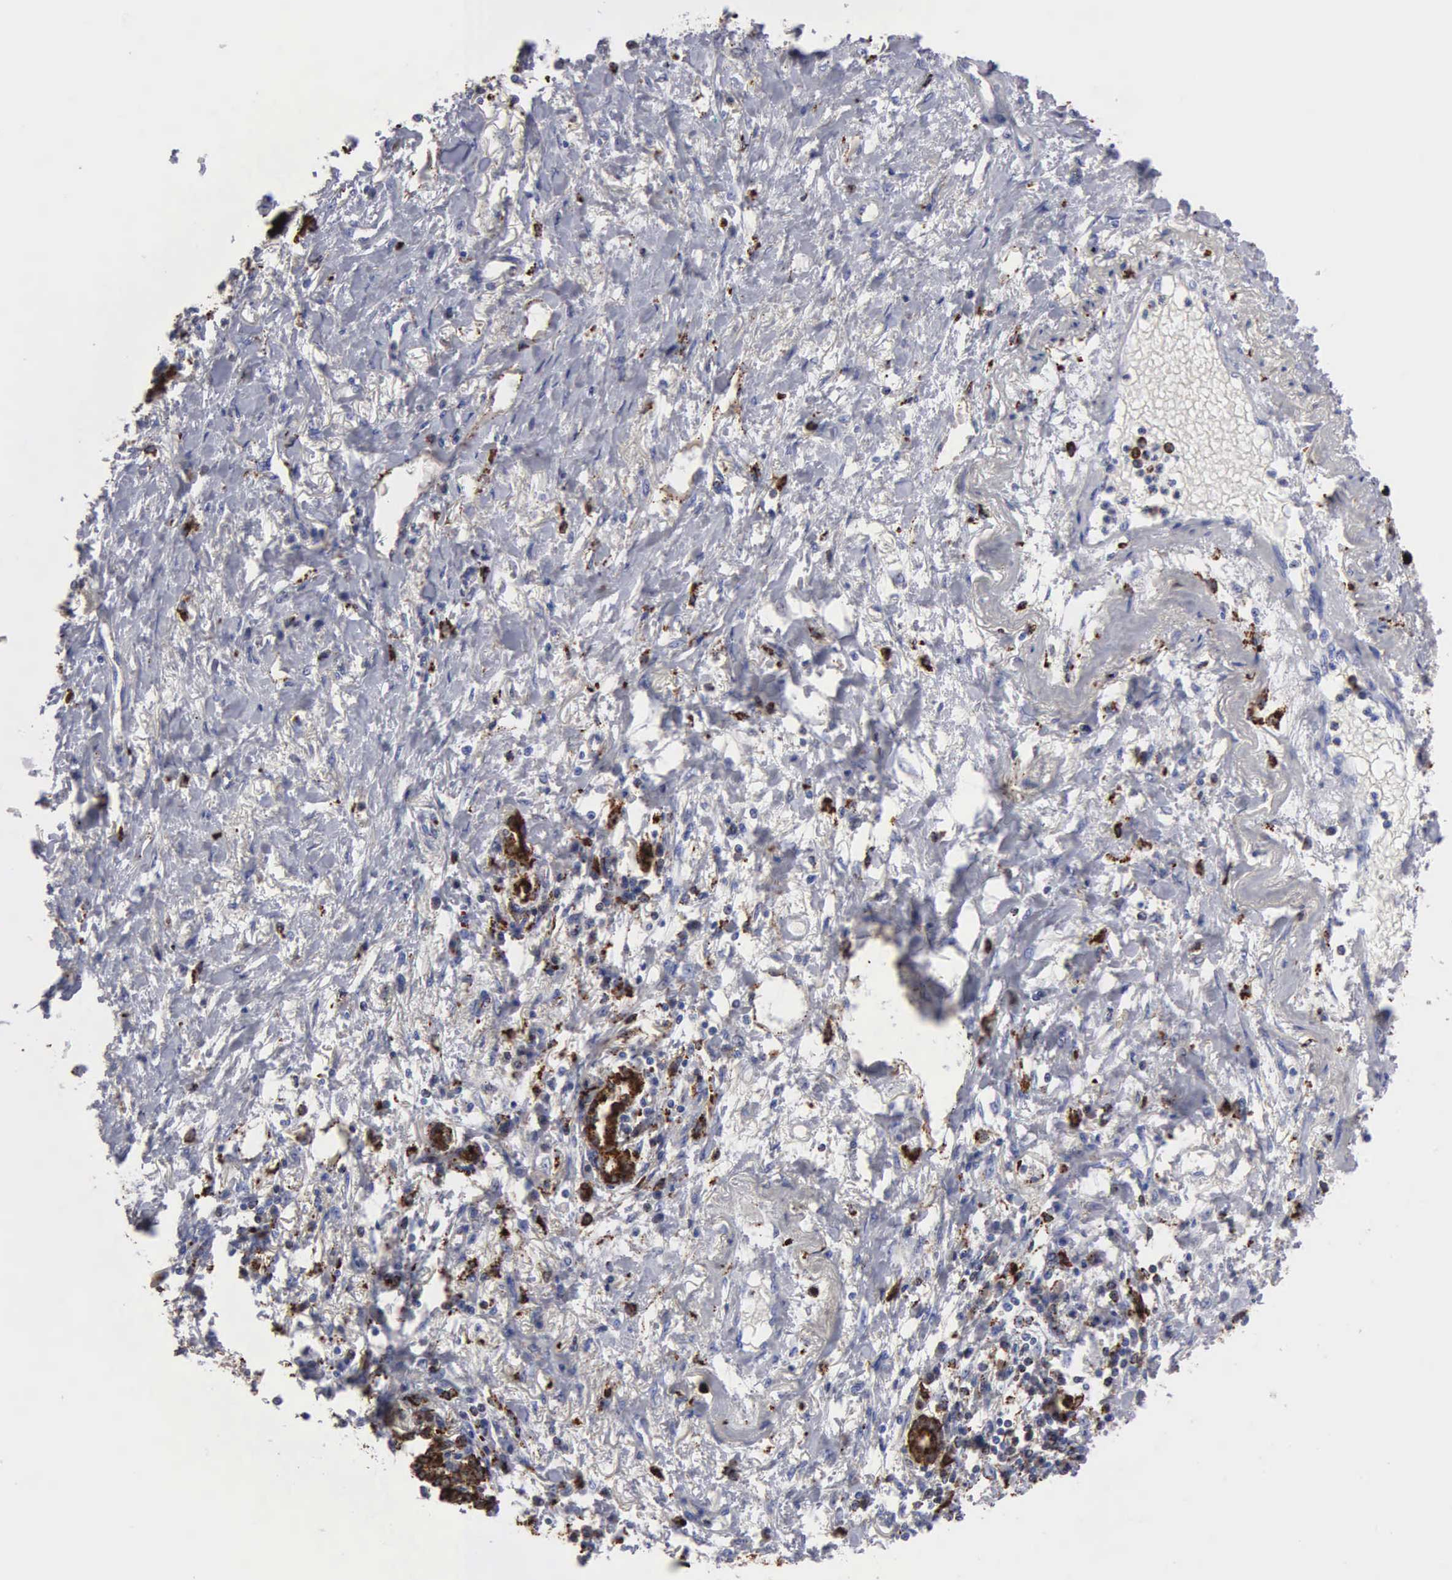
{"staining": {"intensity": "strong", "quantity": ">75%", "location": "cytoplasmic/membranous"}, "tissue": "lung cancer", "cell_type": "Tumor cells", "image_type": "cancer", "snomed": [{"axis": "morphology", "description": "Adenocarcinoma, NOS"}, {"axis": "topography", "description": "Lung"}], "caption": "Immunohistochemical staining of human lung adenocarcinoma reveals strong cytoplasmic/membranous protein positivity in about >75% of tumor cells.", "gene": "CTSH", "patient": {"sex": "male", "age": 60}}